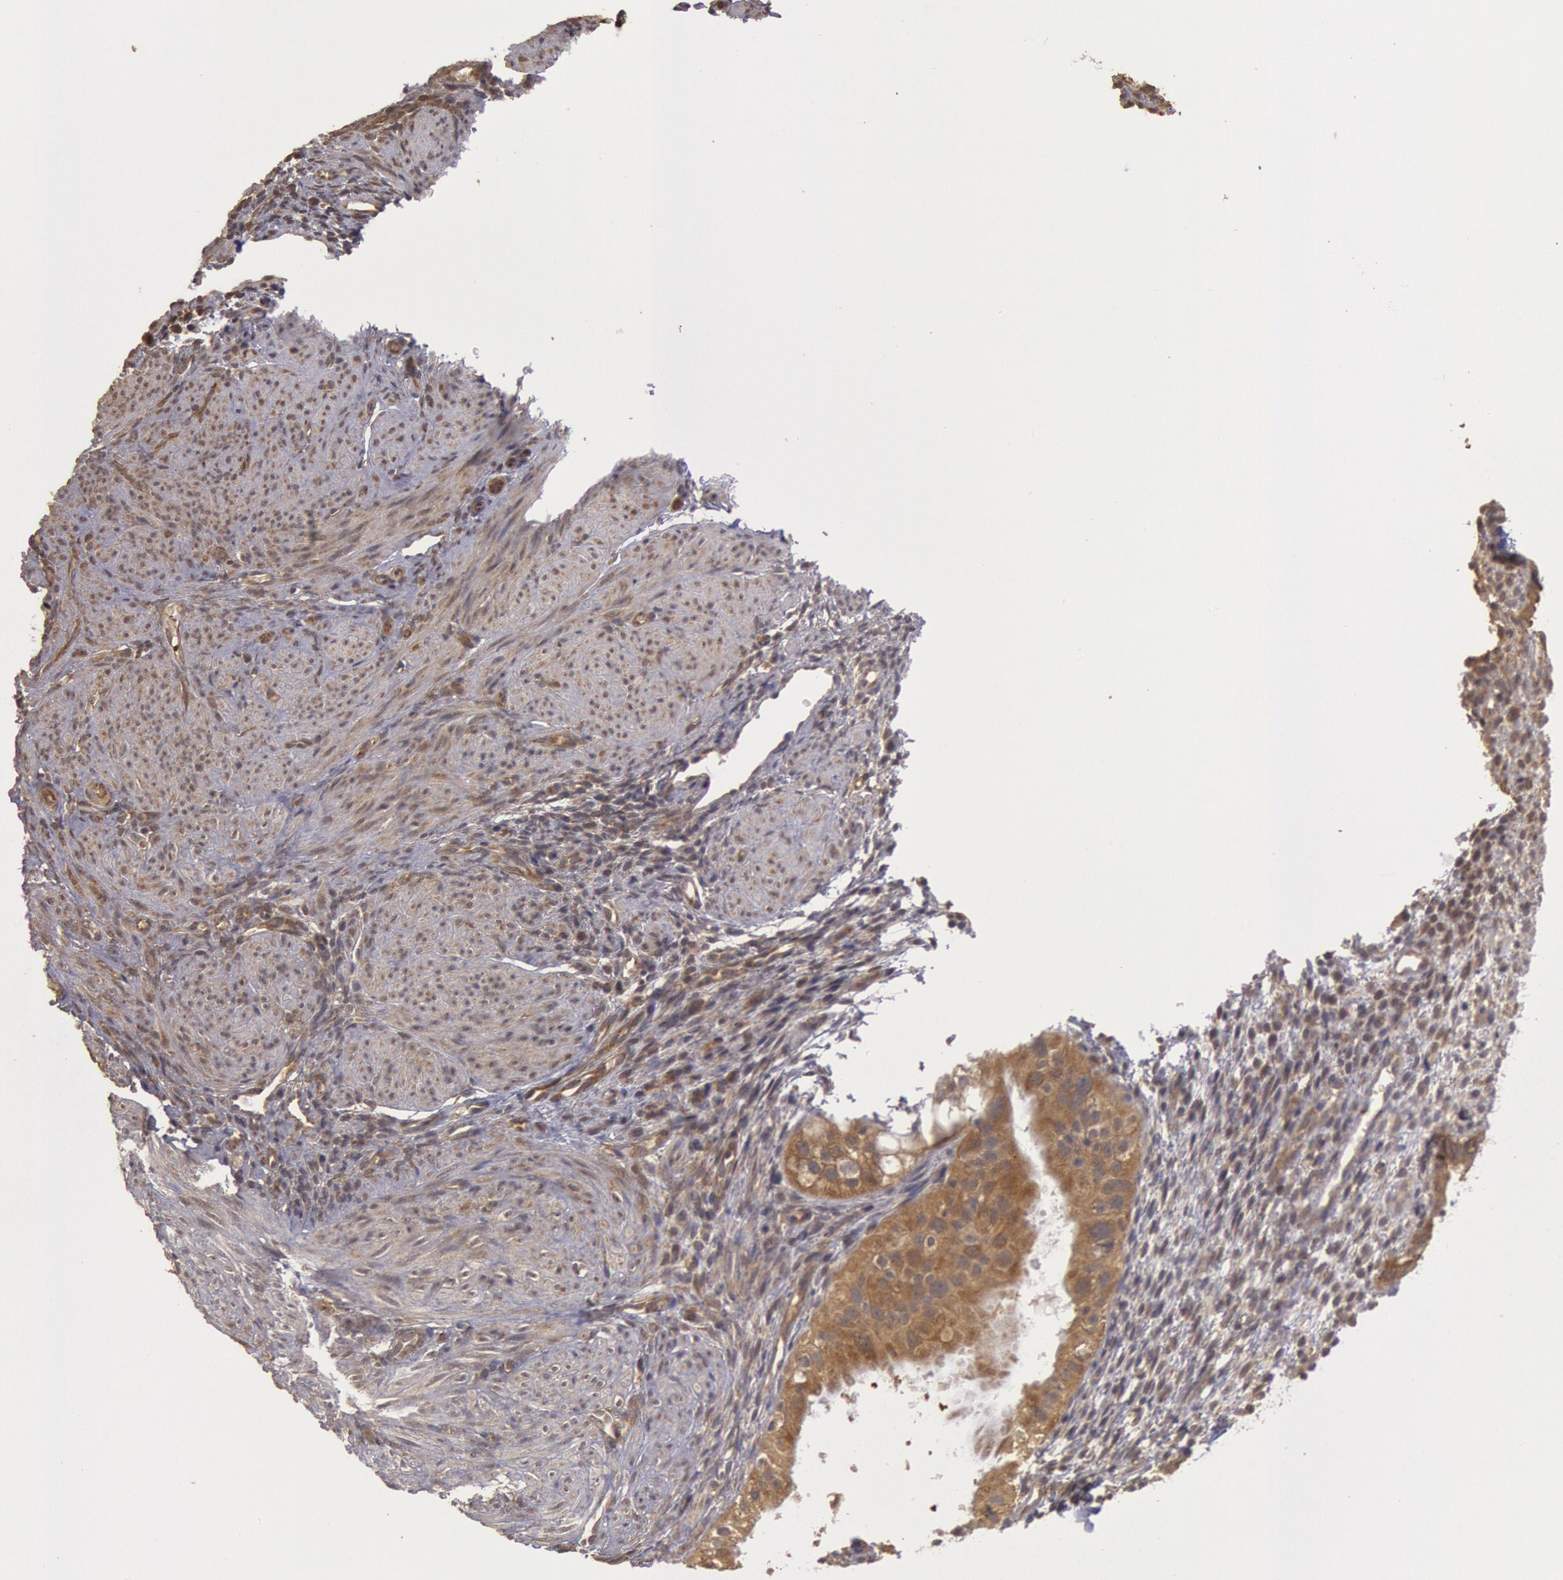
{"staining": {"intensity": "weak", "quantity": "25%-75%", "location": "cytoplasmic/membranous"}, "tissue": "endometrium", "cell_type": "Cells in endometrial stroma", "image_type": "normal", "snomed": [{"axis": "morphology", "description": "Normal tissue, NOS"}, {"axis": "topography", "description": "Endometrium"}], "caption": "Endometrium stained for a protein reveals weak cytoplasmic/membranous positivity in cells in endometrial stroma. The protein is stained brown, and the nuclei are stained in blue (DAB (3,3'-diaminobenzidine) IHC with brightfield microscopy, high magnification).", "gene": "USP14", "patient": {"sex": "female", "age": 72}}